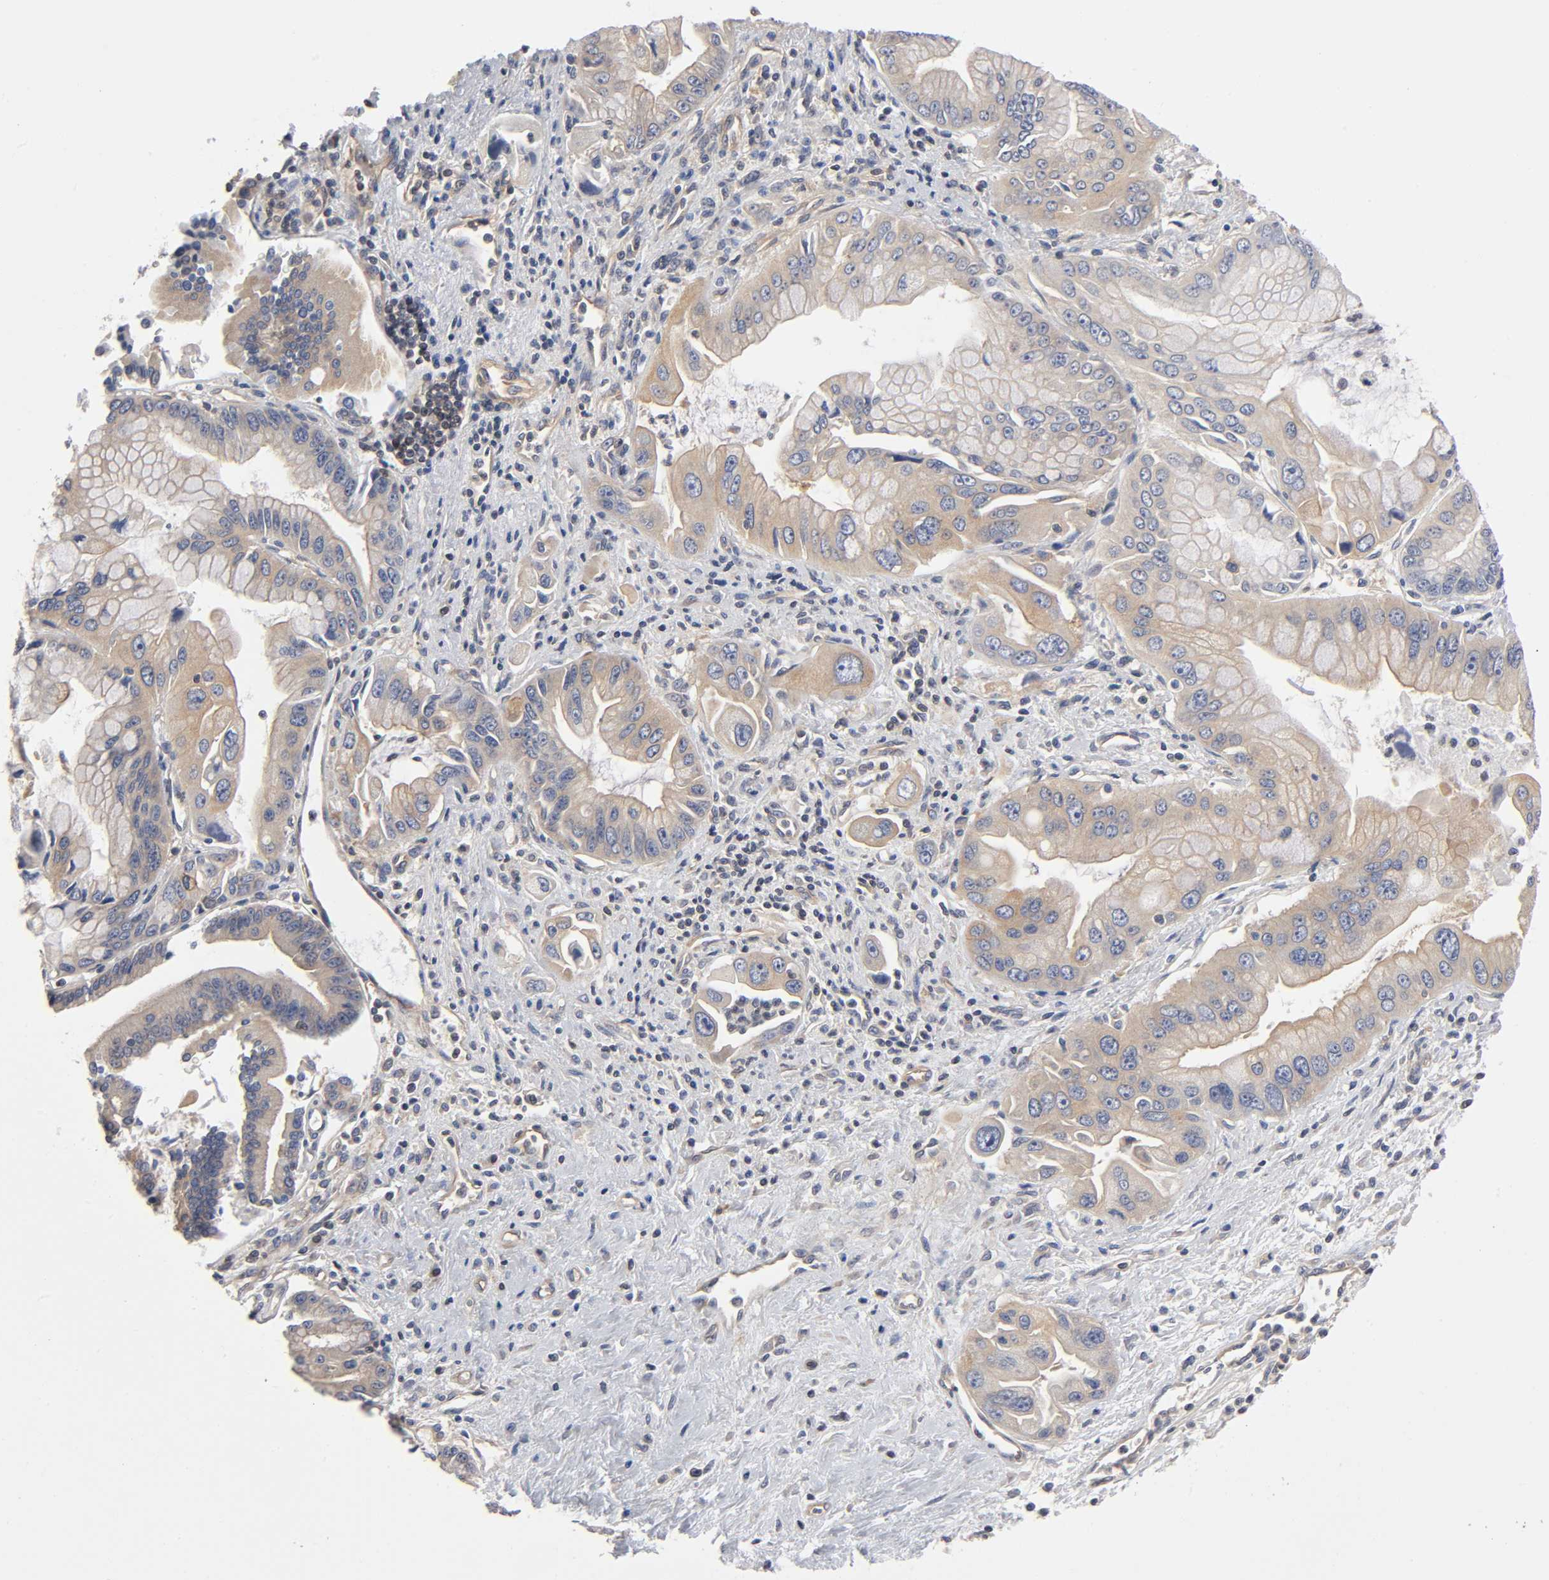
{"staining": {"intensity": "weak", "quantity": ">75%", "location": "cytoplasmic/membranous"}, "tissue": "pancreatic cancer", "cell_type": "Tumor cells", "image_type": "cancer", "snomed": [{"axis": "morphology", "description": "Adenocarcinoma, NOS"}, {"axis": "topography", "description": "Pancreas"}], "caption": "Weak cytoplasmic/membranous protein positivity is present in approximately >75% of tumor cells in adenocarcinoma (pancreatic). (DAB IHC, brown staining for protein, blue staining for nuclei).", "gene": "STRN3", "patient": {"sex": "male", "age": 59}}